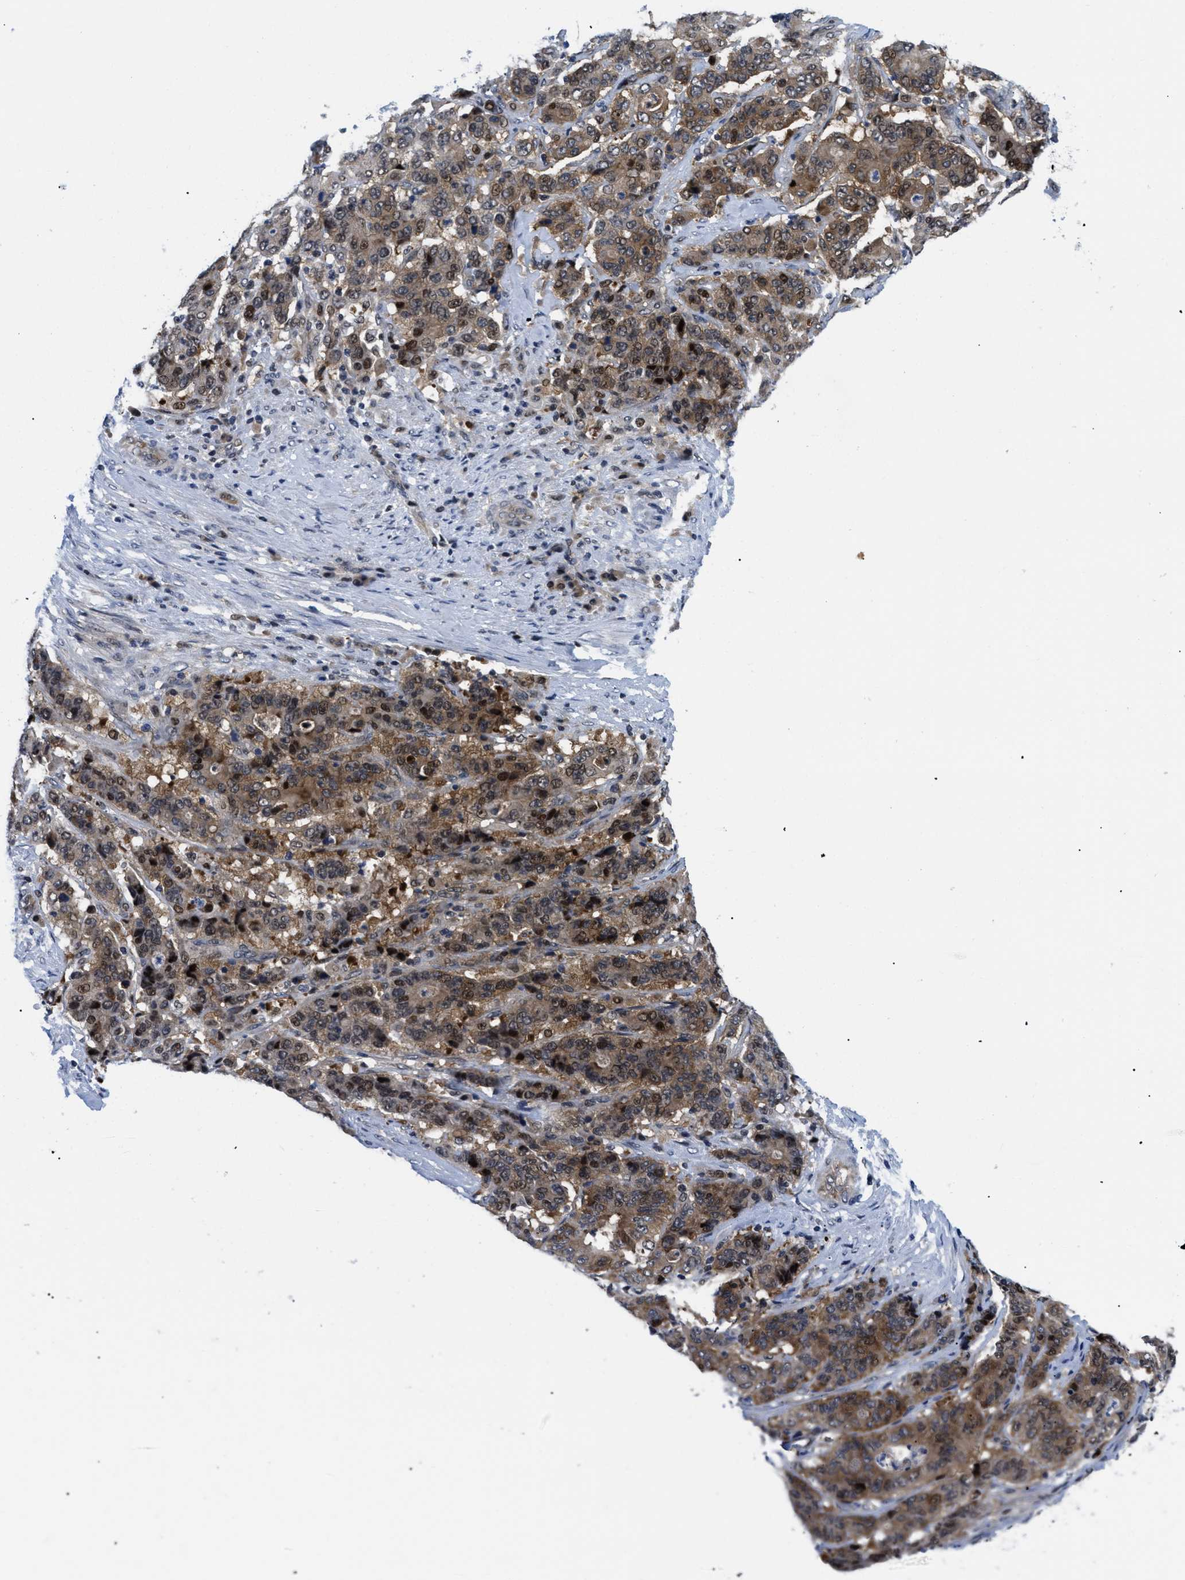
{"staining": {"intensity": "moderate", "quantity": ">75%", "location": "cytoplasmic/membranous,nuclear"}, "tissue": "stomach cancer", "cell_type": "Tumor cells", "image_type": "cancer", "snomed": [{"axis": "morphology", "description": "Adenocarcinoma, NOS"}, {"axis": "topography", "description": "Stomach"}], "caption": "Immunohistochemistry histopathology image of stomach adenocarcinoma stained for a protein (brown), which shows medium levels of moderate cytoplasmic/membranous and nuclear positivity in about >75% of tumor cells.", "gene": "SLC29A2", "patient": {"sex": "female", "age": 73}}